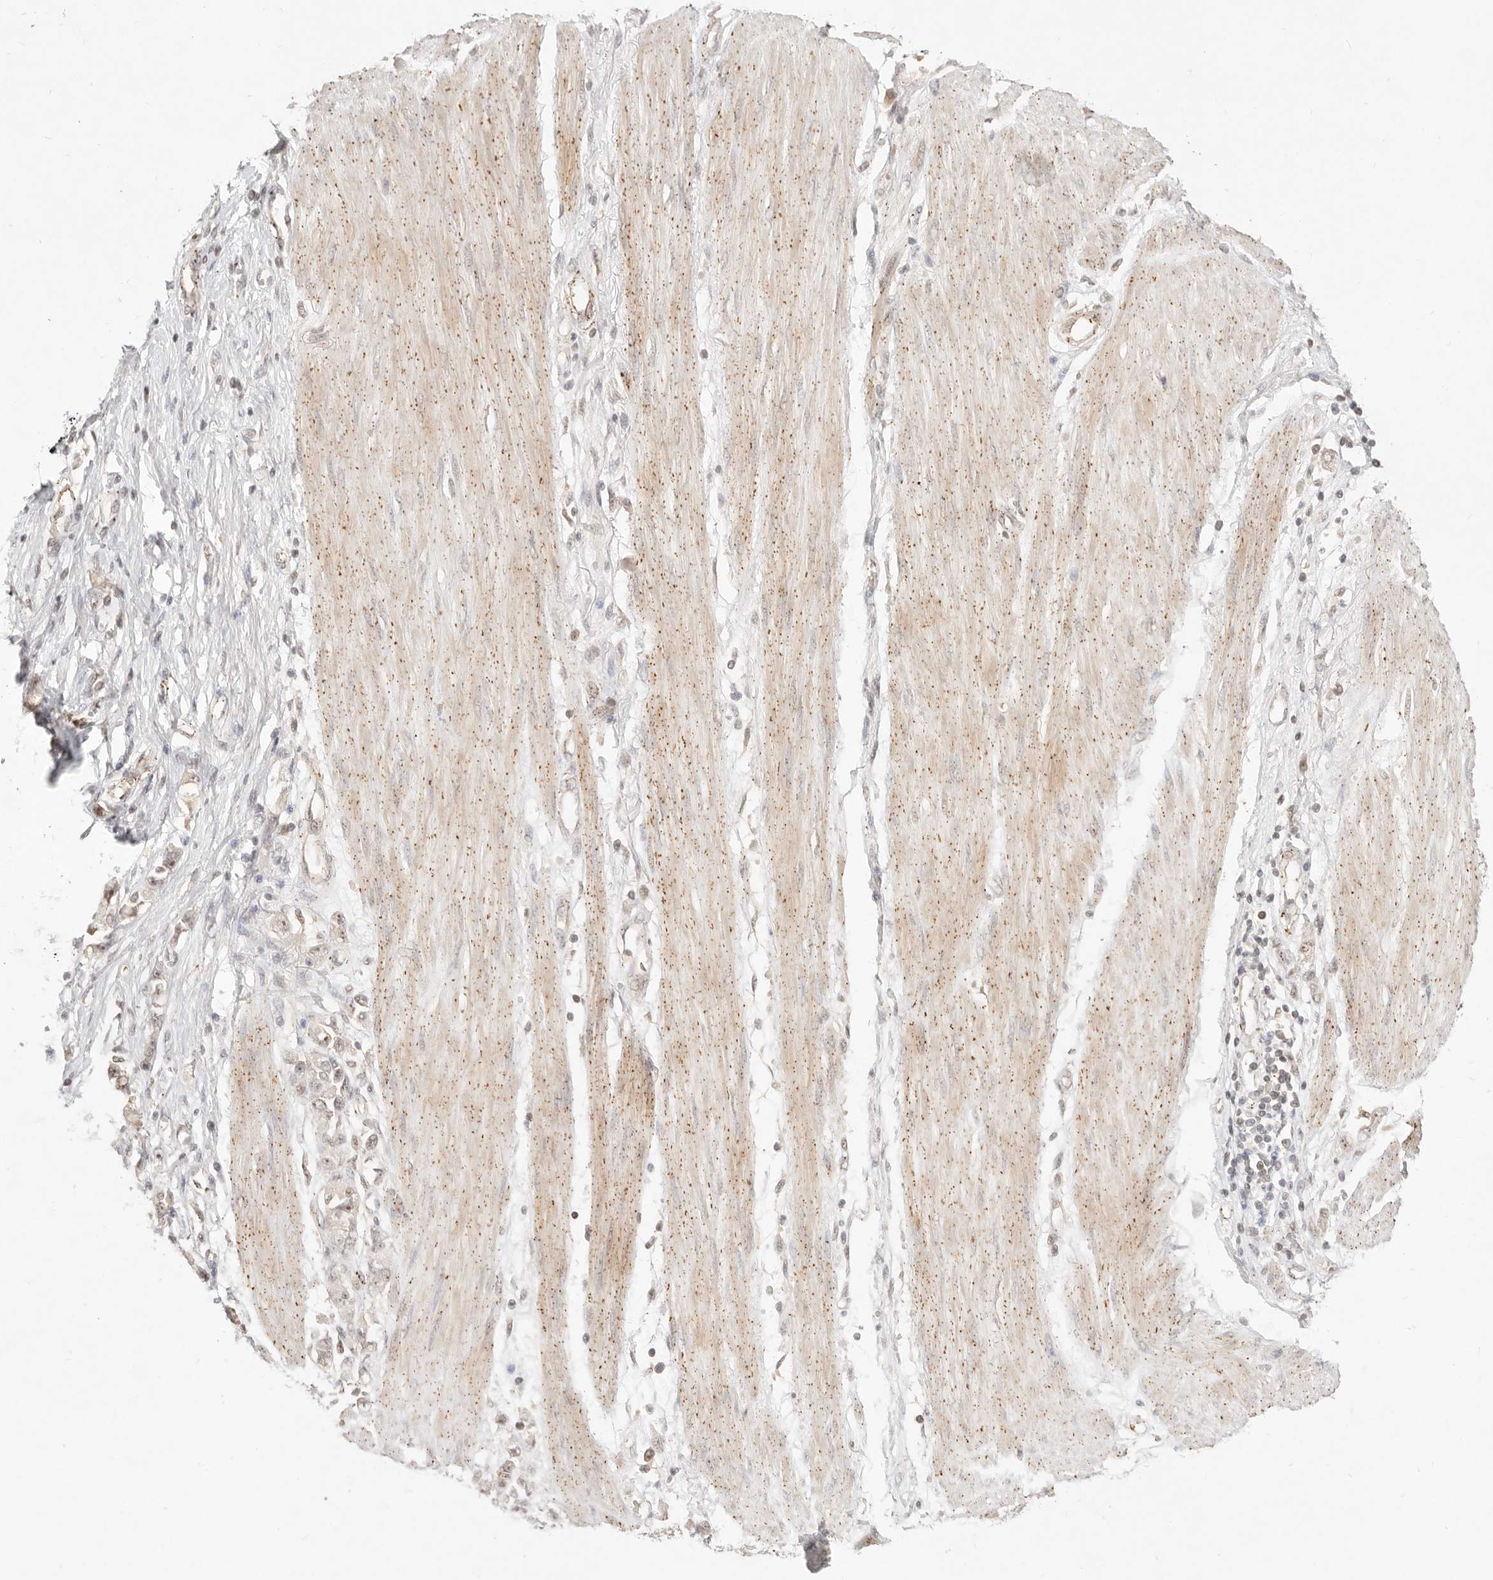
{"staining": {"intensity": "weak", "quantity": ">75%", "location": "nuclear"}, "tissue": "stomach cancer", "cell_type": "Tumor cells", "image_type": "cancer", "snomed": [{"axis": "morphology", "description": "Adenocarcinoma, NOS"}, {"axis": "topography", "description": "Stomach"}], "caption": "Immunohistochemistry staining of adenocarcinoma (stomach), which reveals low levels of weak nuclear expression in approximately >75% of tumor cells indicating weak nuclear protein staining. The staining was performed using DAB (3,3'-diaminobenzidine) (brown) for protein detection and nuclei were counterstained in hematoxylin (blue).", "gene": "MEP1A", "patient": {"sex": "female", "age": 76}}